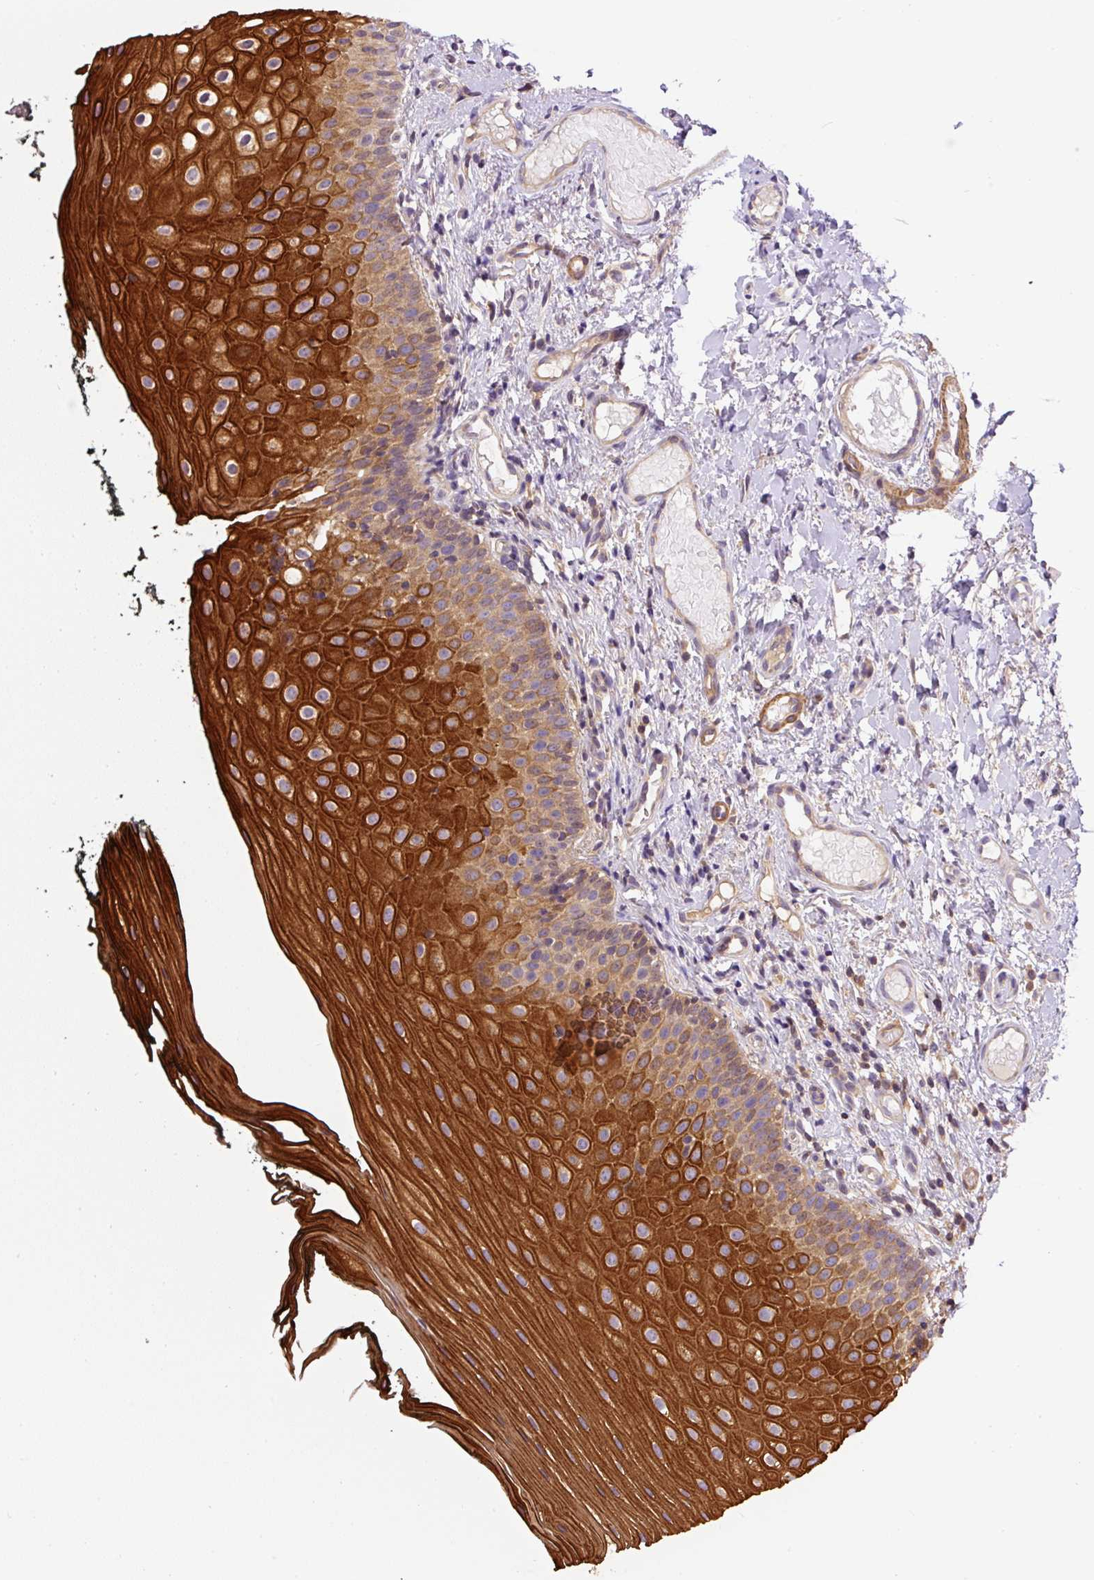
{"staining": {"intensity": "strong", "quantity": "25%-75%", "location": "cytoplasmic/membranous"}, "tissue": "oral mucosa", "cell_type": "Squamous epithelial cells", "image_type": "normal", "snomed": [{"axis": "morphology", "description": "Normal tissue, NOS"}, {"axis": "topography", "description": "Oral tissue"}], "caption": "Immunohistochemistry (IHC) photomicrograph of benign oral mucosa stained for a protein (brown), which shows high levels of strong cytoplasmic/membranous staining in approximately 25%-75% of squamous epithelial cells.", "gene": "CCDC28A", "patient": {"sex": "male", "age": 75}}